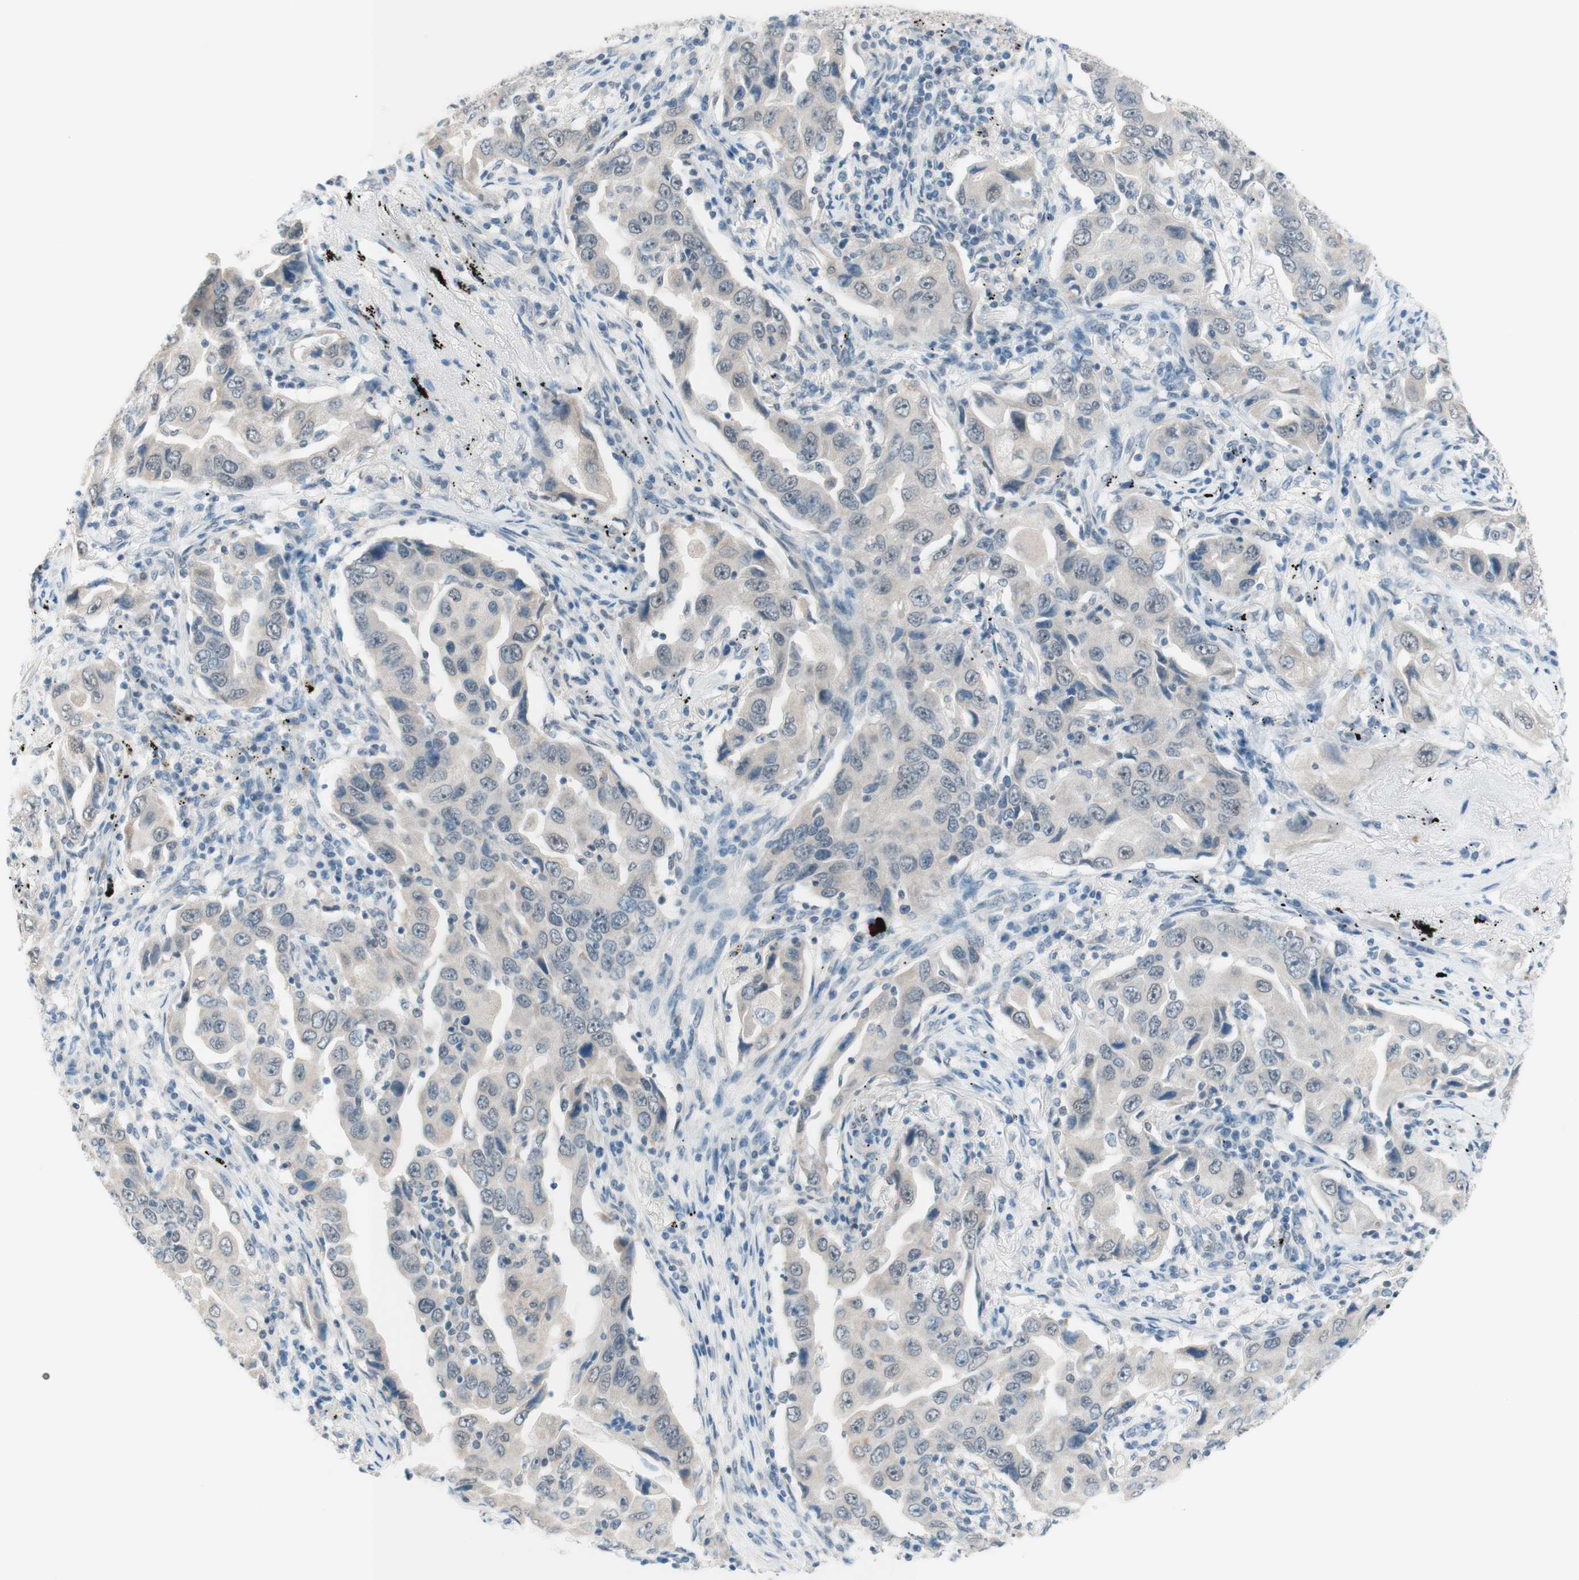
{"staining": {"intensity": "weak", "quantity": "<25%", "location": "cytoplasmic/membranous"}, "tissue": "lung cancer", "cell_type": "Tumor cells", "image_type": "cancer", "snomed": [{"axis": "morphology", "description": "Adenocarcinoma, NOS"}, {"axis": "topography", "description": "Lung"}], "caption": "Immunohistochemistry (IHC) of lung adenocarcinoma shows no expression in tumor cells.", "gene": "JPH1", "patient": {"sex": "female", "age": 65}}